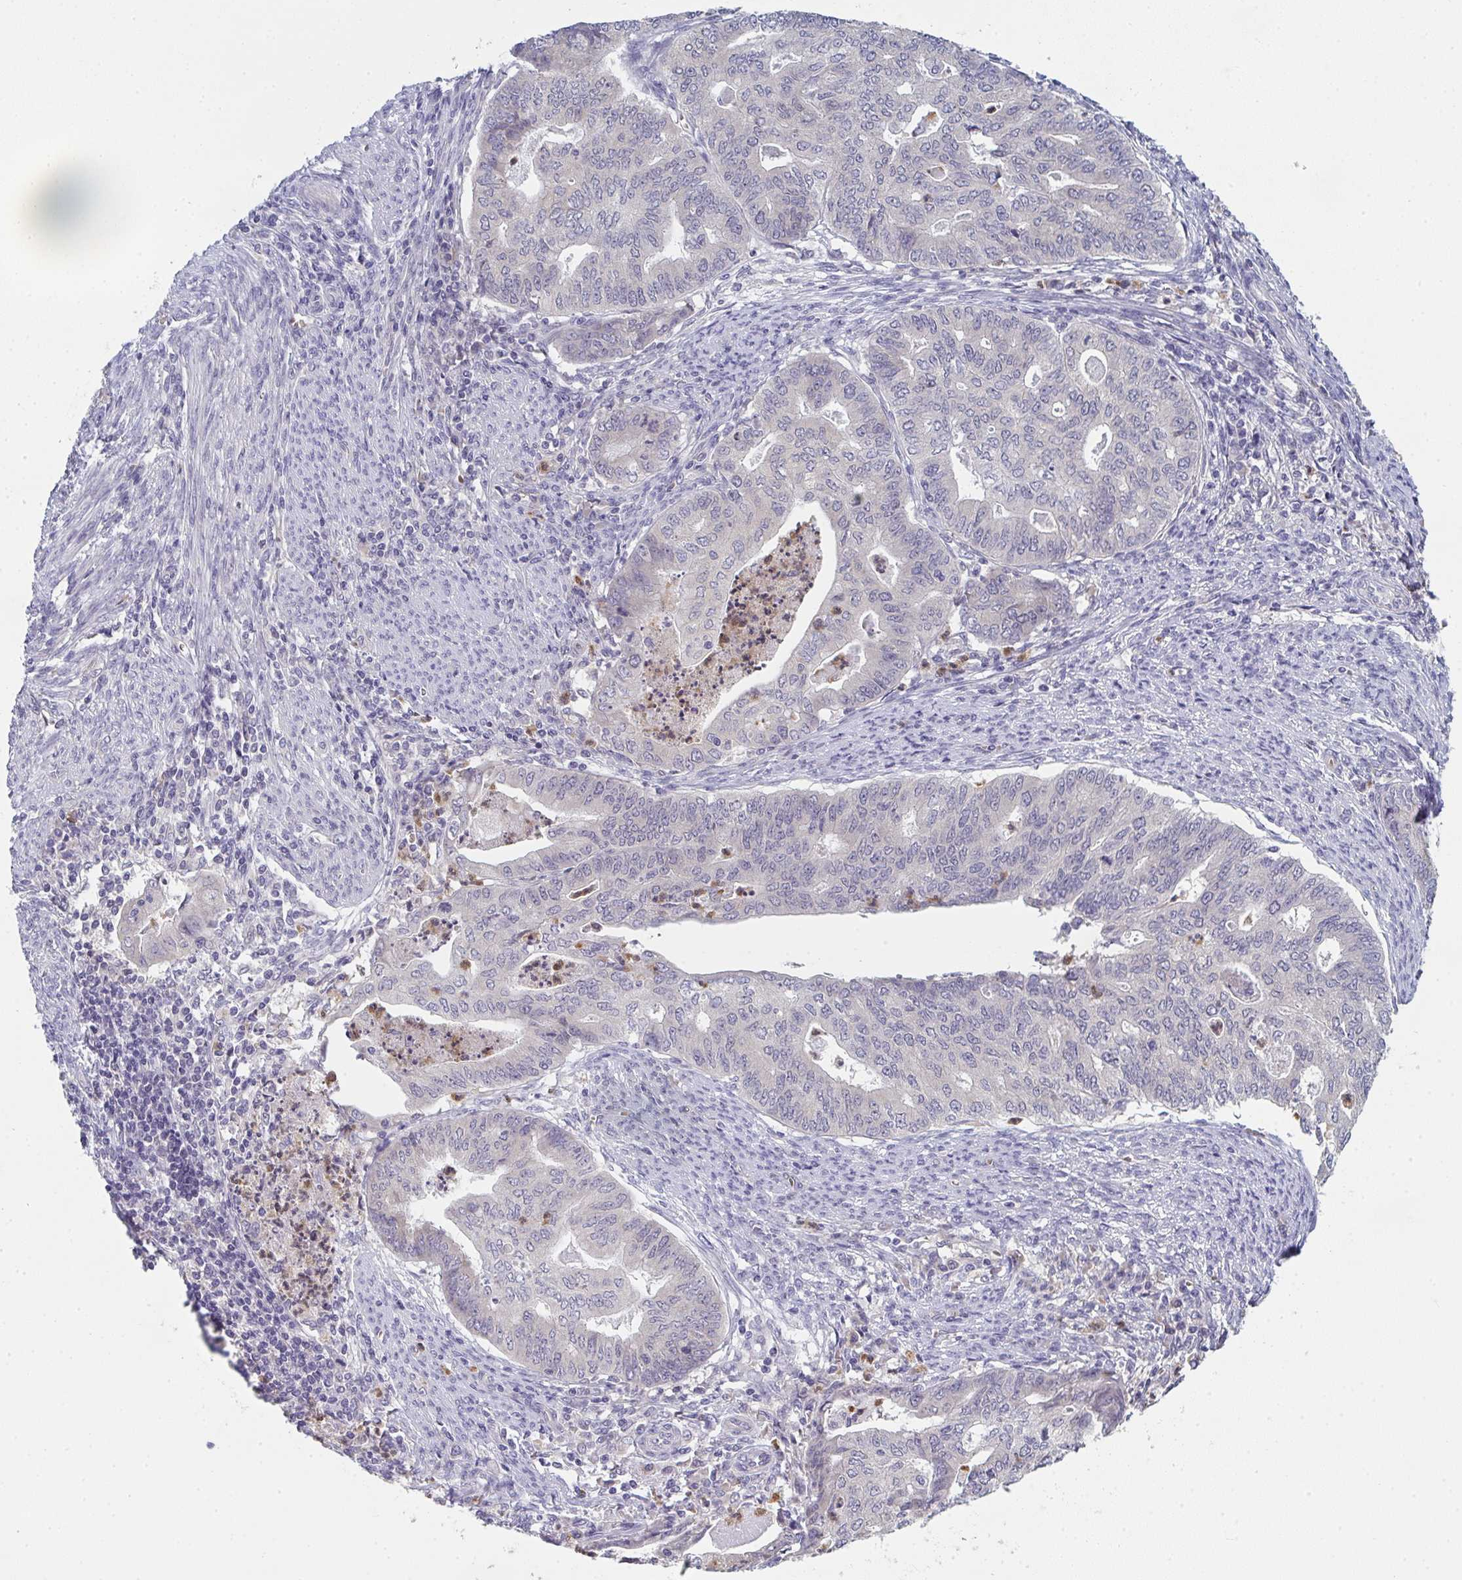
{"staining": {"intensity": "negative", "quantity": "none", "location": "none"}, "tissue": "endometrial cancer", "cell_type": "Tumor cells", "image_type": "cancer", "snomed": [{"axis": "morphology", "description": "Adenocarcinoma, NOS"}, {"axis": "topography", "description": "Endometrium"}], "caption": "DAB (3,3'-diaminobenzidine) immunohistochemical staining of human endometrial adenocarcinoma exhibits no significant expression in tumor cells. Nuclei are stained in blue.", "gene": "RIOK1", "patient": {"sex": "female", "age": 79}}